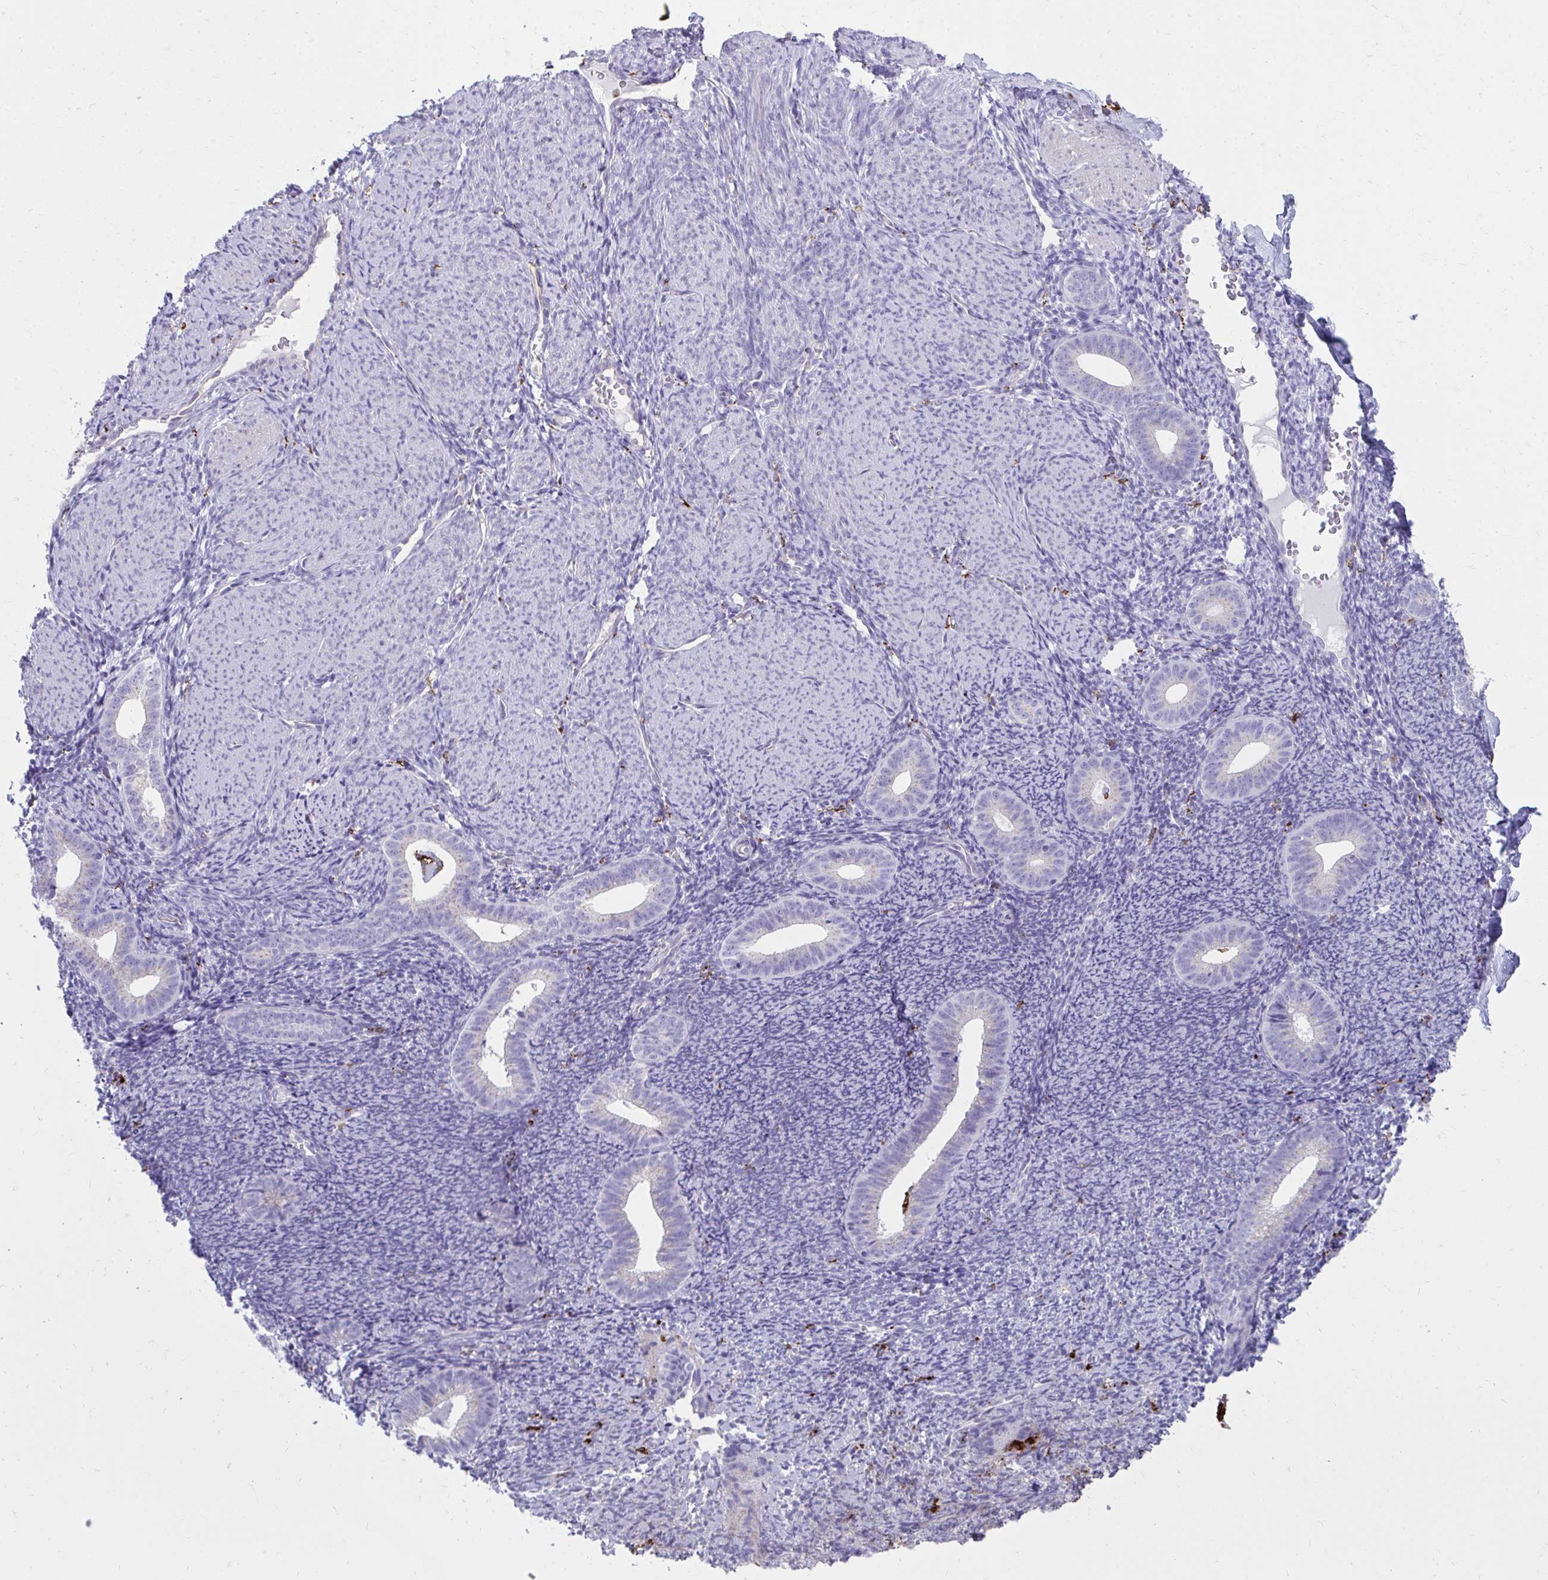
{"staining": {"intensity": "negative", "quantity": "none", "location": "none"}, "tissue": "endometrium", "cell_type": "Cells in endometrial stroma", "image_type": "normal", "snomed": [{"axis": "morphology", "description": "Normal tissue, NOS"}, {"axis": "topography", "description": "Endometrium"}], "caption": "DAB immunohistochemical staining of benign human endometrium displays no significant expression in cells in endometrial stroma.", "gene": "CD163", "patient": {"sex": "female", "age": 39}}